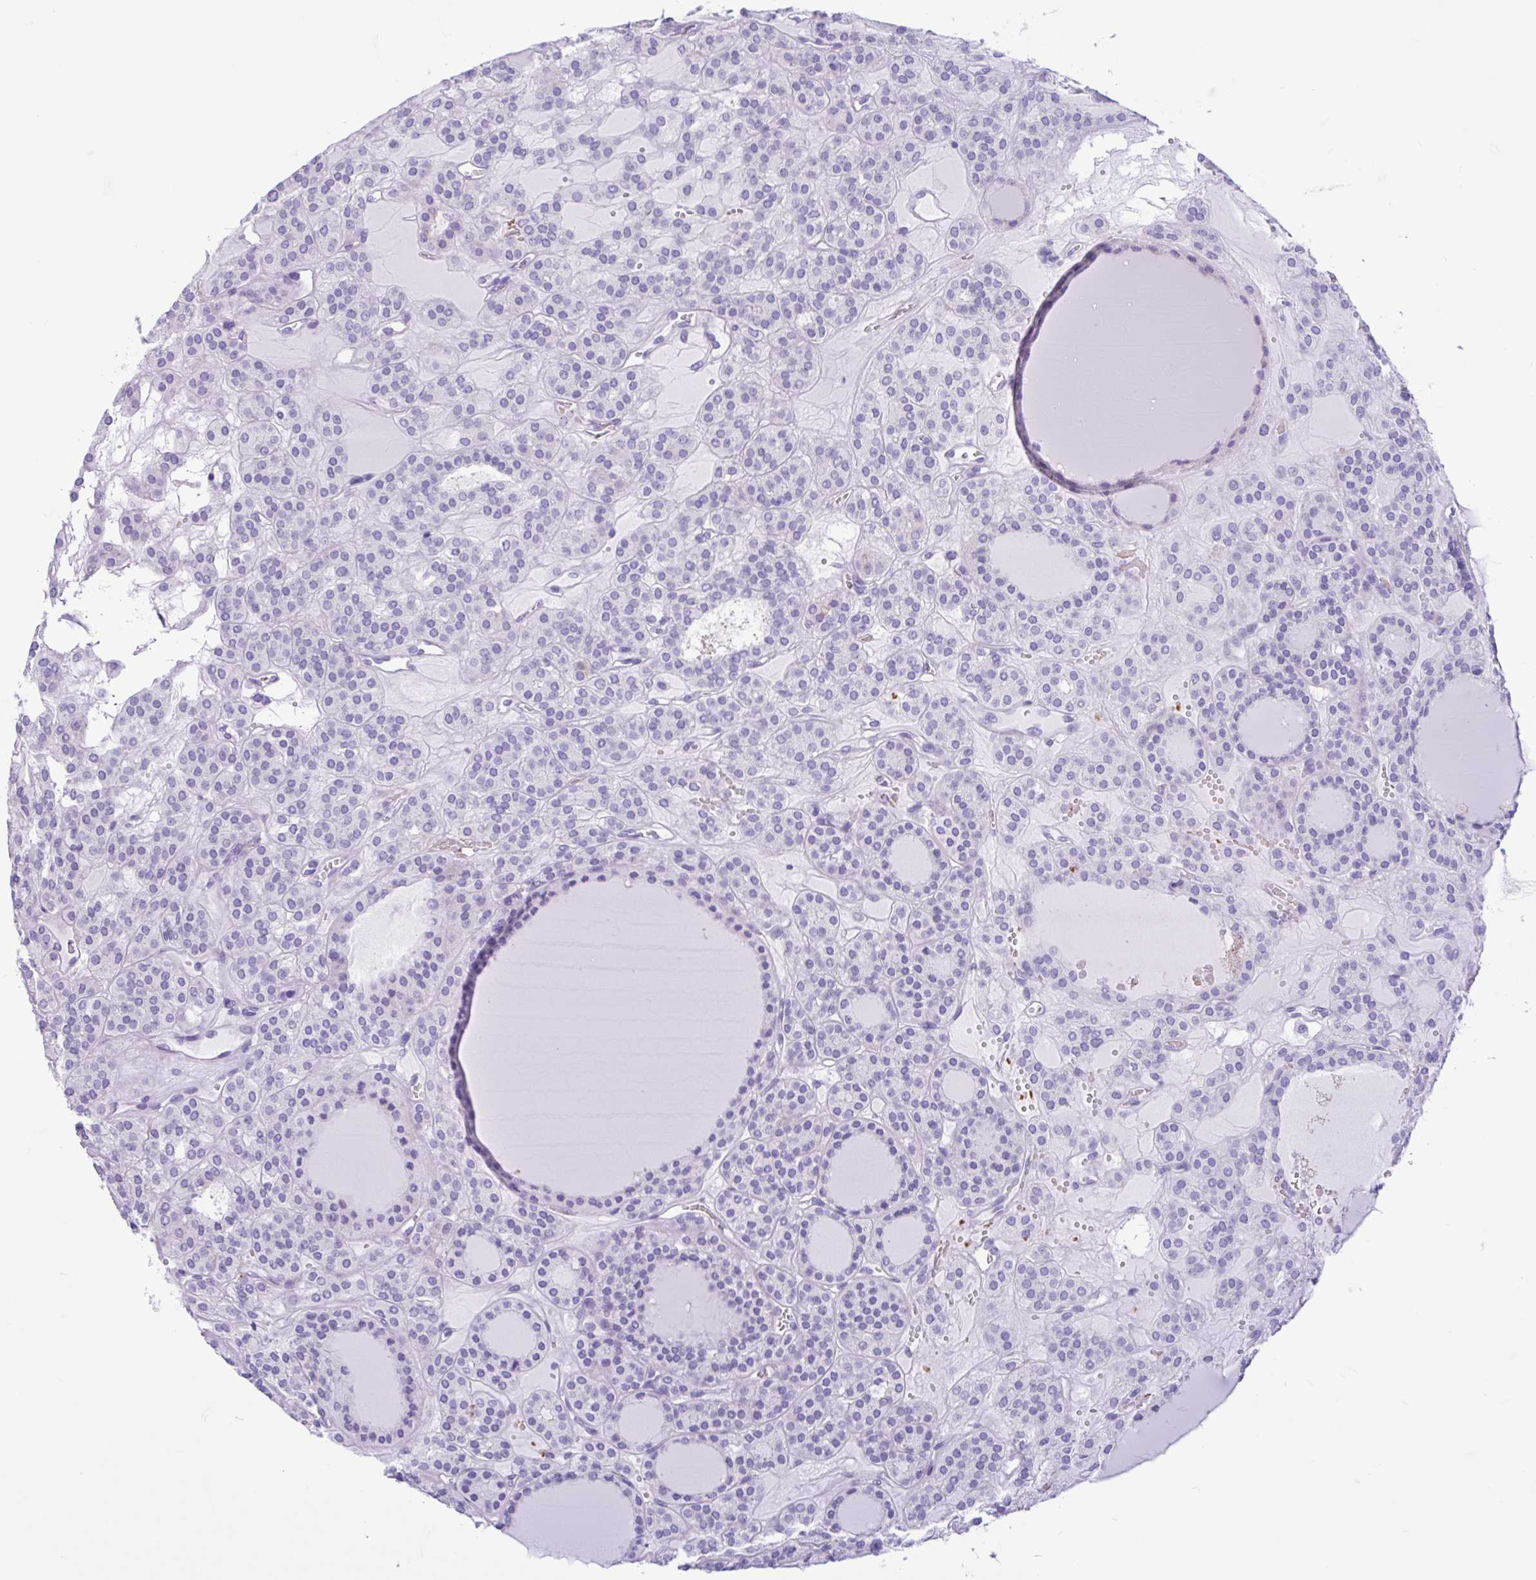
{"staining": {"intensity": "negative", "quantity": "none", "location": "none"}, "tissue": "thyroid cancer", "cell_type": "Tumor cells", "image_type": "cancer", "snomed": [{"axis": "morphology", "description": "Follicular adenoma carcinoma, NOS"}, {"axis": "topography", "description": "Thyroid gland"}], "caption": "Immunohistochemistry (IHC) image of follicular adenoma carcinoma (thyroid) stained for a protein (brown), which exhibits no positivity in tumor cells. Nuclei are stained in blue.", "gene": "TMEM79", "patient": {"sex": "female", "age": 63}}